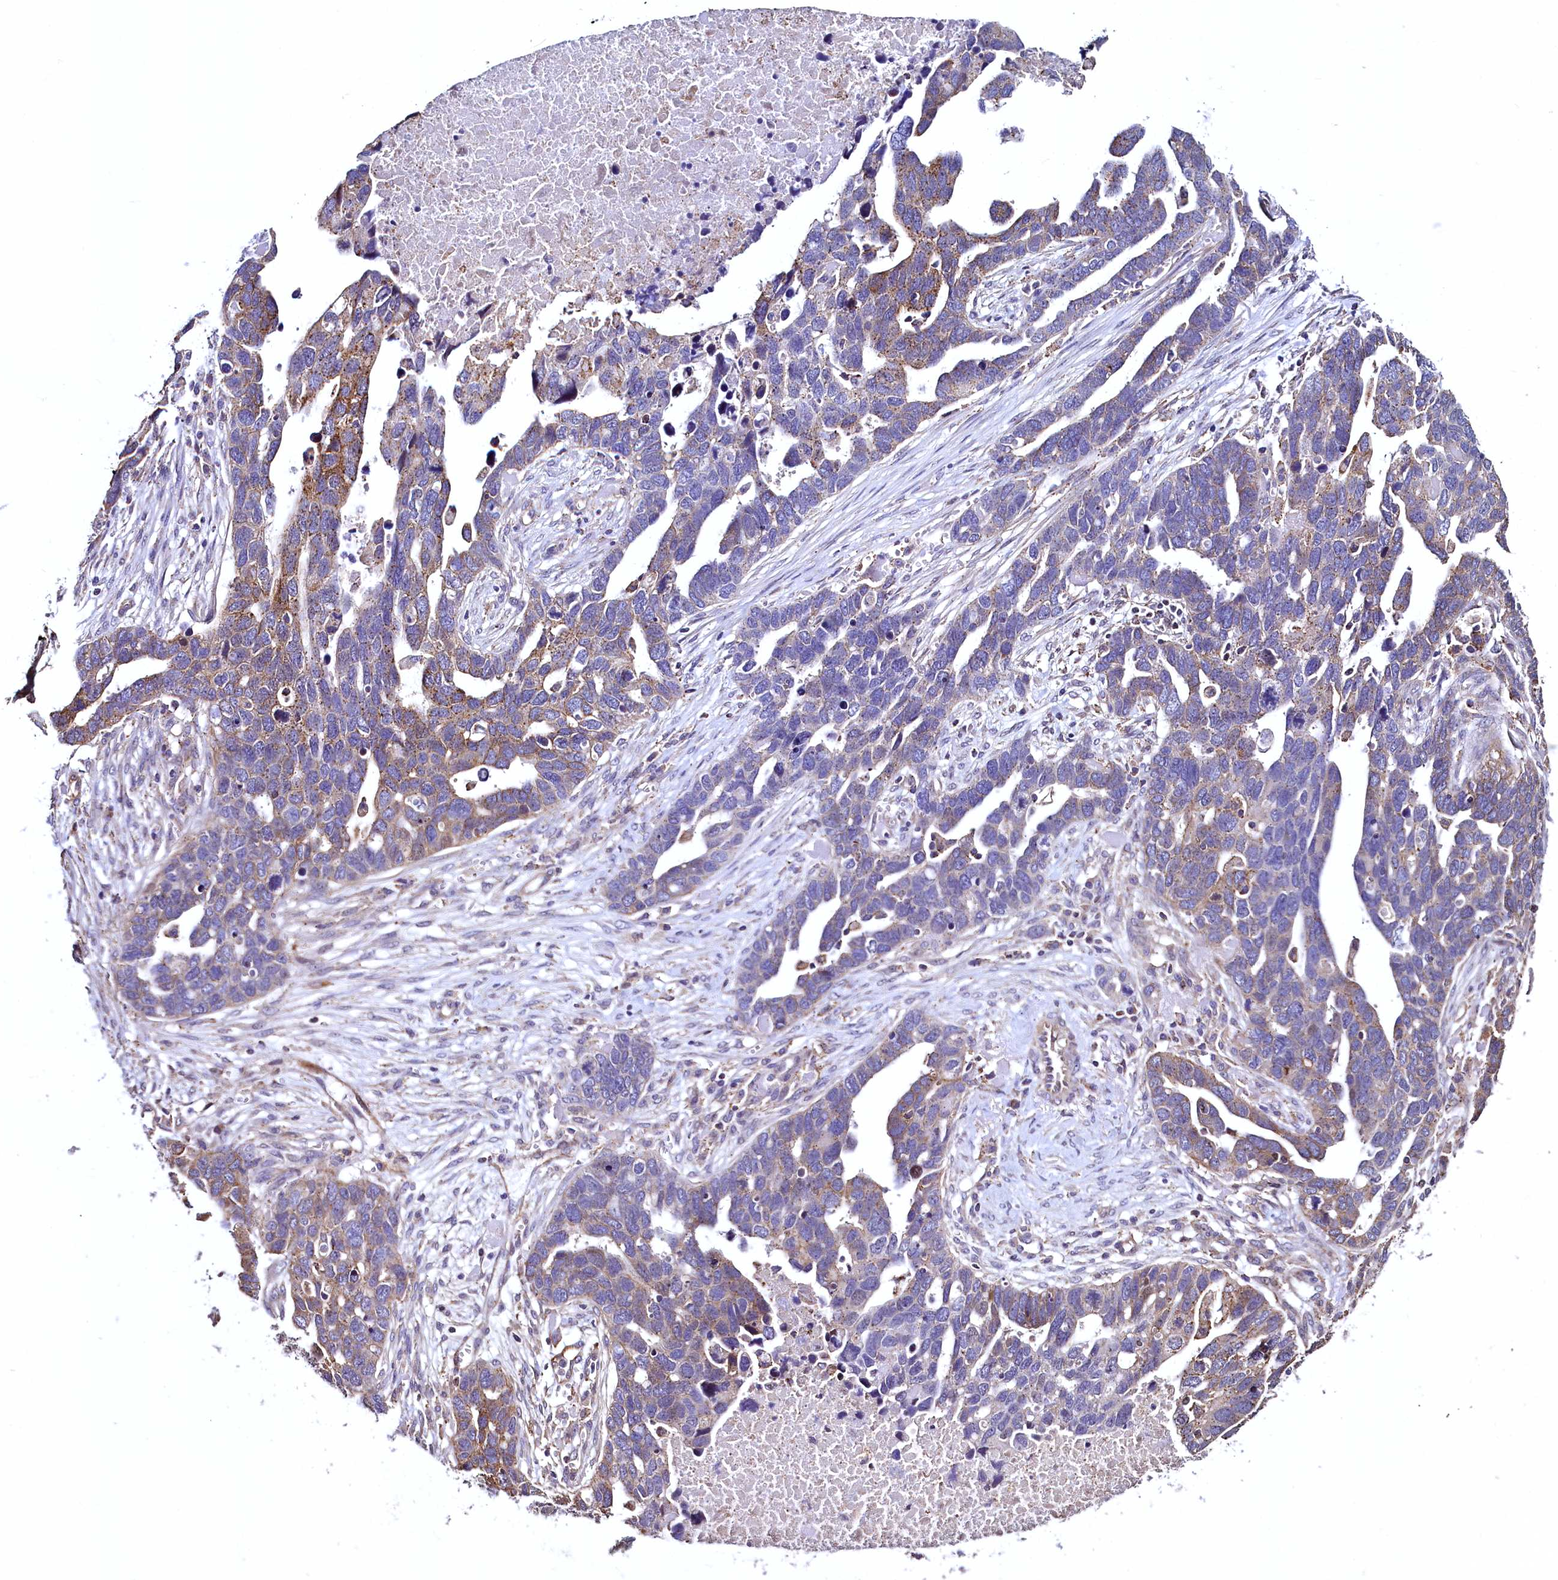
{"staining": {"intensity": "moderate", "quantity": "25%-75%", "location": "cytoplasmic/membranous"}, "tissue": "ovarian cancer", "cell_type": "Tumor cells", "image_type": "cancer", "snomed": [{"axis": "morphology", "description": "Cystadenocarcinoma, serous, NOS"}, {"axis": "topography", "description": "Ovary"}], "caption": "Human serous cystadenocarcinoma (ovarian) stained for a protein (brown) shows moderate cytoplasmic/membranous positive expression in approximately 25%-75% of tumor cells.", "gene": "PALM", "patient": {"sex": "female", "age": 54}}